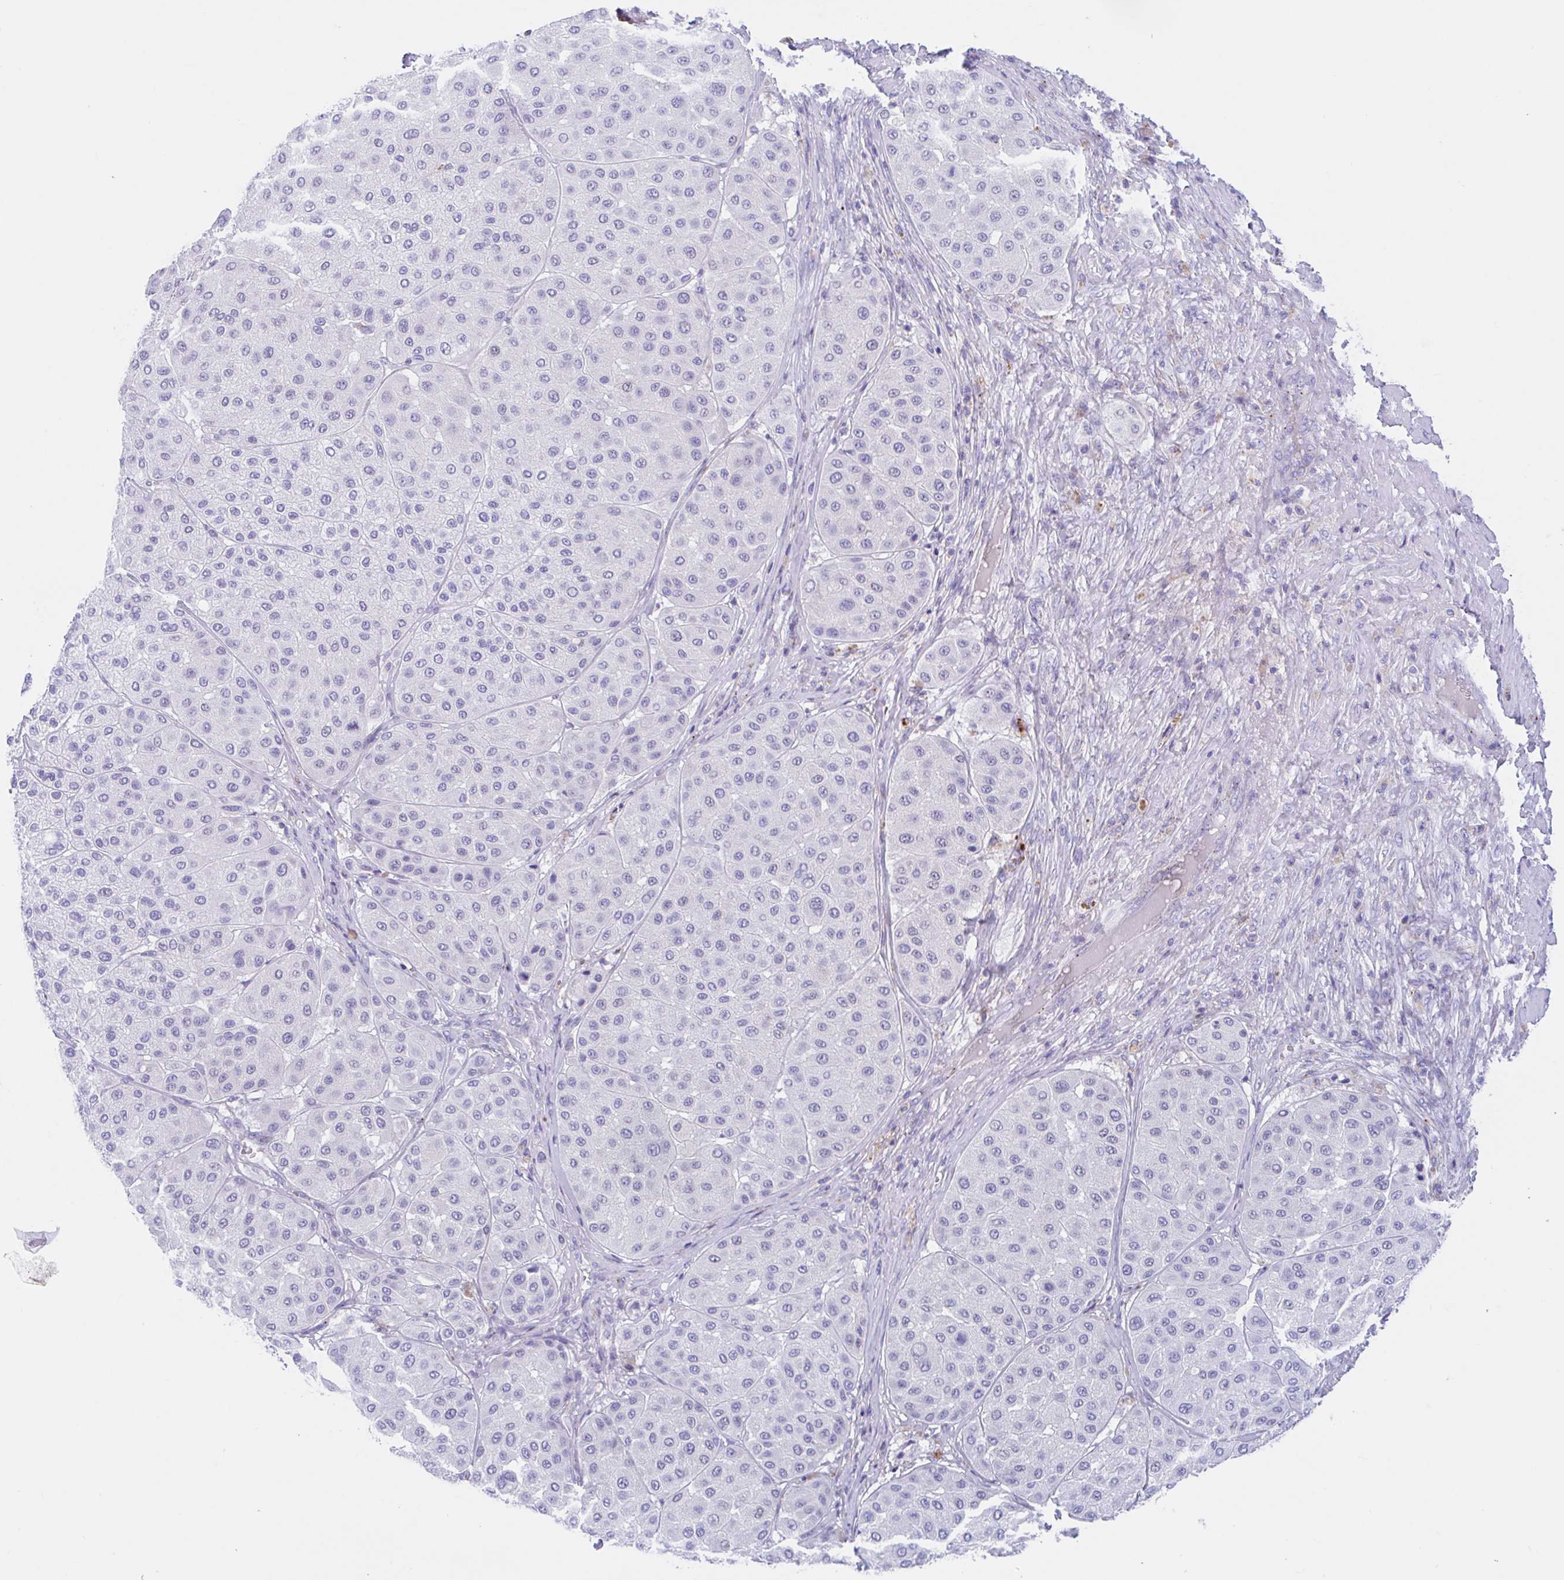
{"staining": {"intensity": "negative", "quantity": "none", "location": "none"}, "tissue": "melanoma", "cell_type": "Tumor cells", "image_type": "cancer", "snomed": [{"axis": "morphology", "description": "Malignant melanoma, Metastatic site"}, {"axis": "topography", "description": "Smooth muscle"}], "caption": "Protein analysis of melanoma shows no significant positivity in tumor cells. Brightfield microscopy of immunohistochemistry stained with DAB (brown) and hematoxylin (blue), captured at high magnification.", "gene": "ANKRD9", "patient": {"sex": "male", "age": 41}}